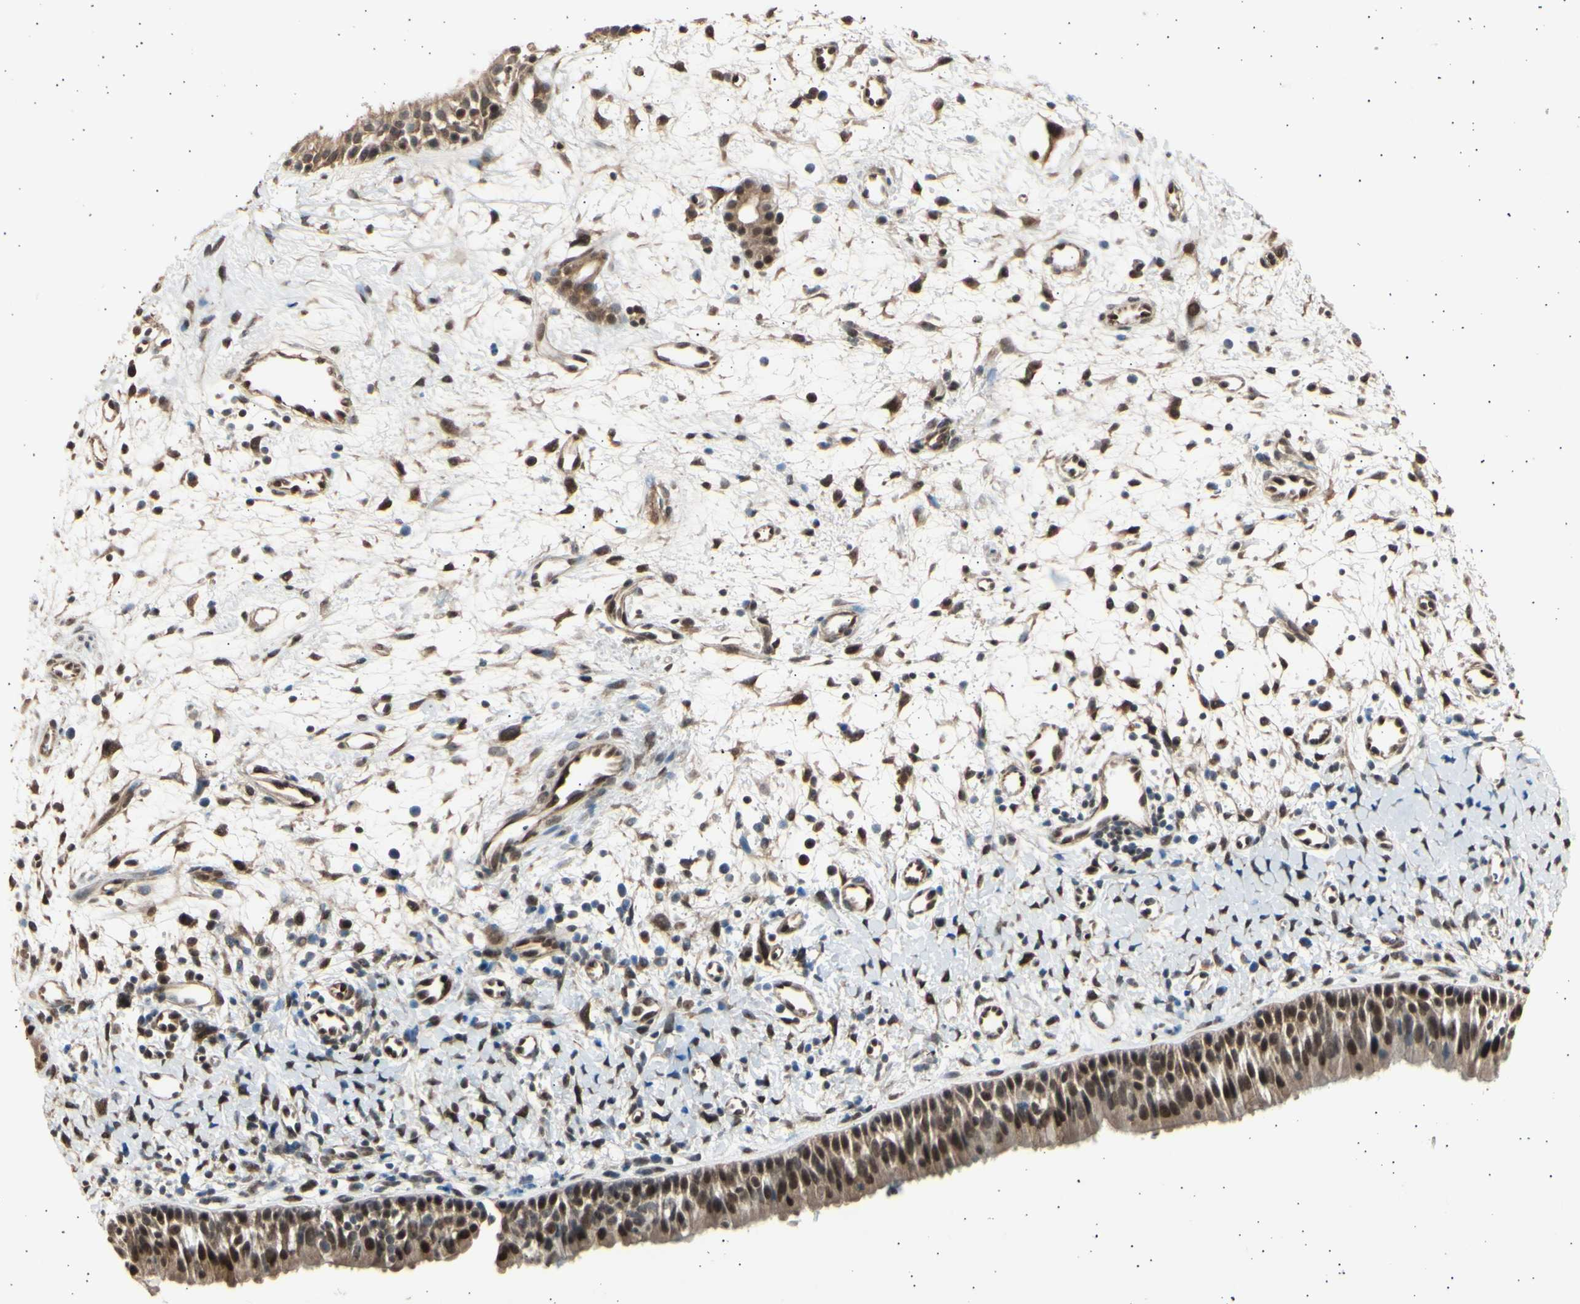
{"staining": {"intensity": "strong", "quantity": ">75%", "location": "nuclear"}, "tissue": "nasopharynx", "cell_type": "Respiratory epithelial cells", "image_type": "normal", "snomed": [{"axis": "morphology", "description": "Normal tissue, NOS"}, {"axis": "topography", "description": "Nasopharynx"}], "caption": "Immunohistochemistry micrograph of unremarkable nasopharynx: human nasopharynx stained using immunohistochemistry (IHC) reveals high levels of strong protein expression localized specifically in the nuclear of respiratory epithelial cells, appearing as a nuclear brown color.", "gene": "PSMD5", "patient": {"sex": "male", "age": 22}}